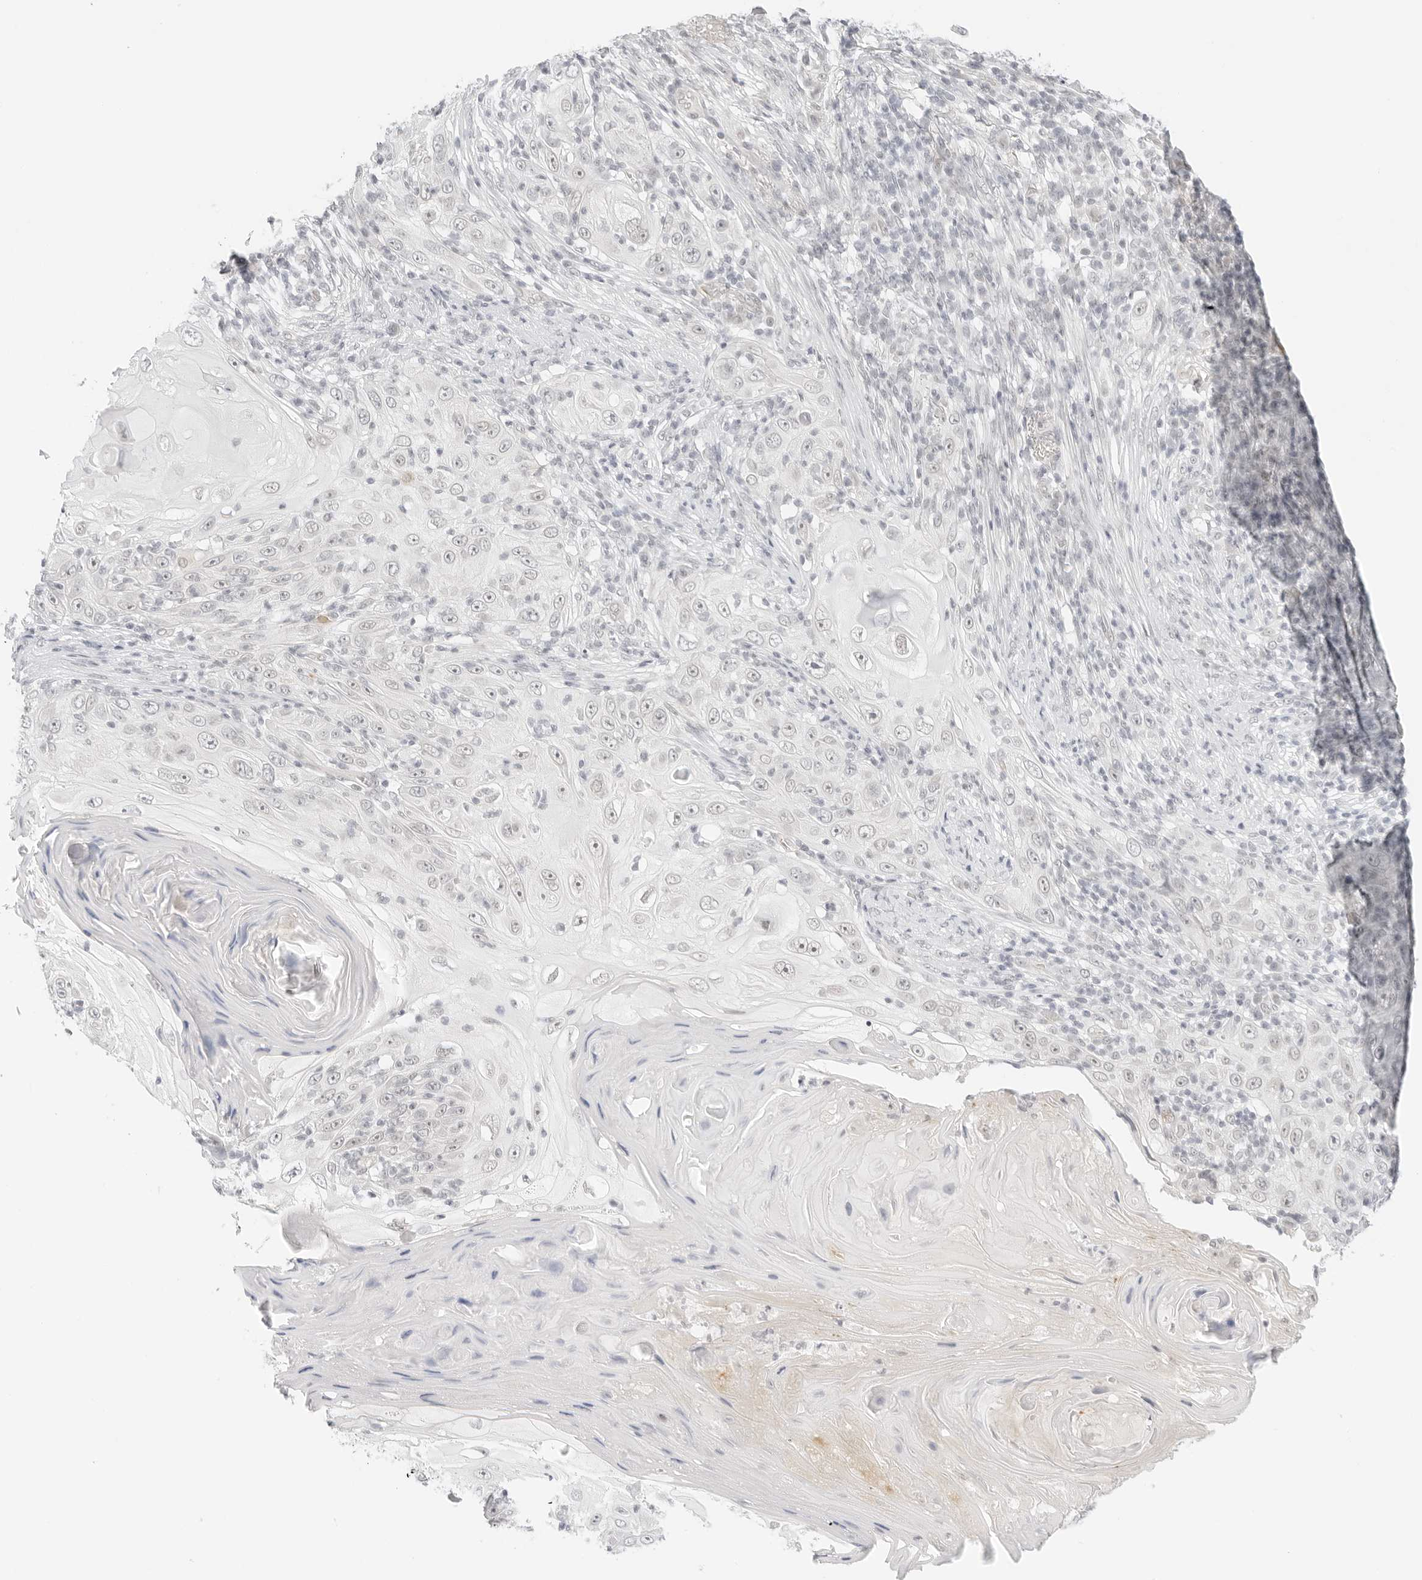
{"staining": {"intensity": "negative", "quantity": "none", "location": "none"}, "tissue": "skin cancer", "cell_type": "Tumor cells", "image_type": "cancer", "snomed": [{"axis": "morphology", "description": "Squamous cell carcinoma, NOS"}, {"axis": "topography", "description": "Skin"}], "caption": "Immunohistochemical staining of skin cancer (squamous cell carcinoma) exhibits no significant staining in tumor cells.", "gene": "MED18", "patient": {"sex": "female", "age": 88}}